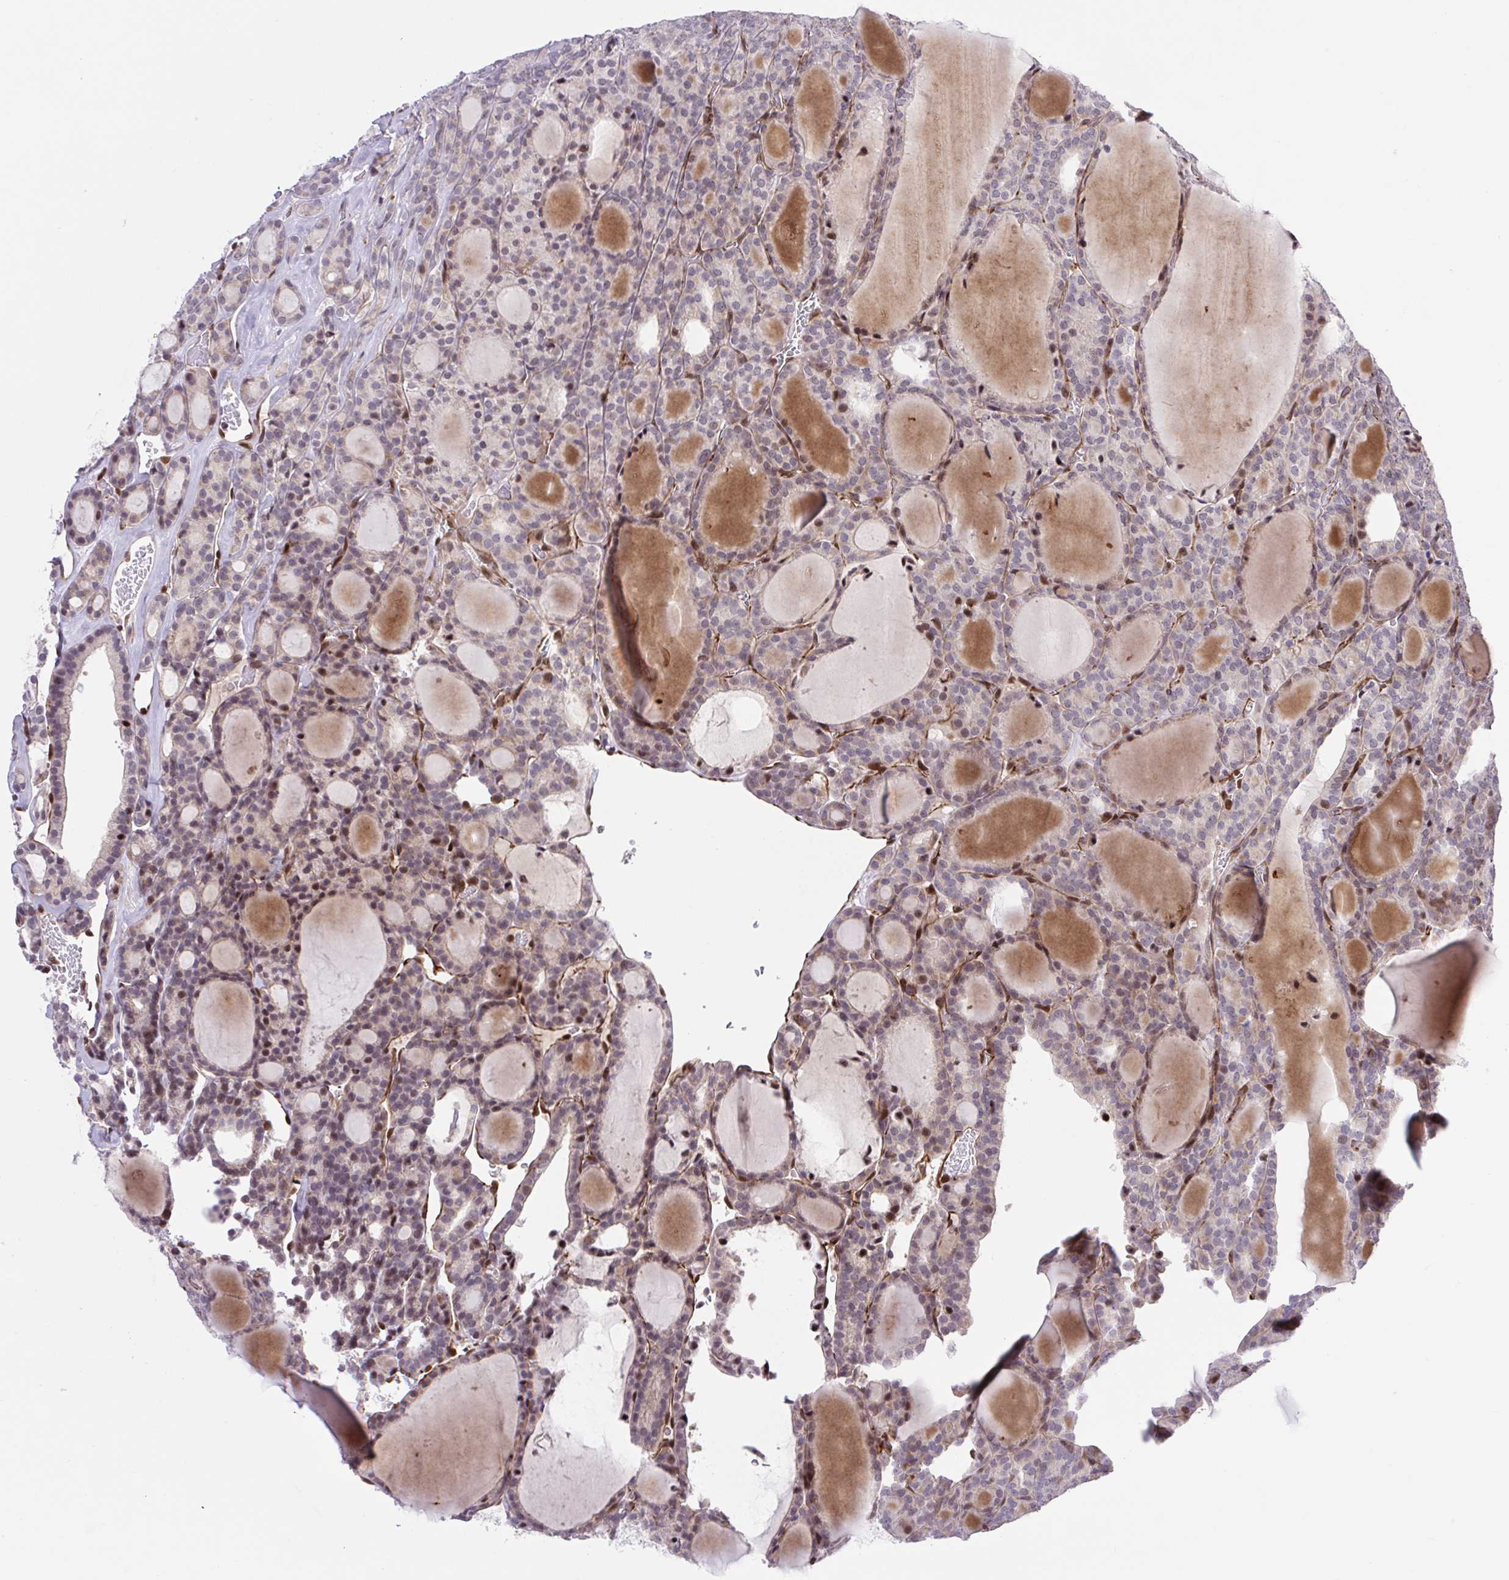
{"staining": {"intensity": "weak", "quantity": "<25%", "location": "nuclear"}, "tissue": "thyroid cancer", "cell_type": "Tumor cells", "image_type": "cancer", "snomed": [{"axis": "morphology", "description": "Follicular adenoma carcinoma, NOS"}, {"axis": "topography", "description": "Thyroid gland"}], "caption": "Immunohistochemistry (IHC) micrograph of neoplastic tissue: human follicular adenoma carcinoma (thyroid) stained with DAB reveals no significant protein positivity in tumor cells.", "gene": "ERG", "patient": {"sex": "male", "age": 74}}